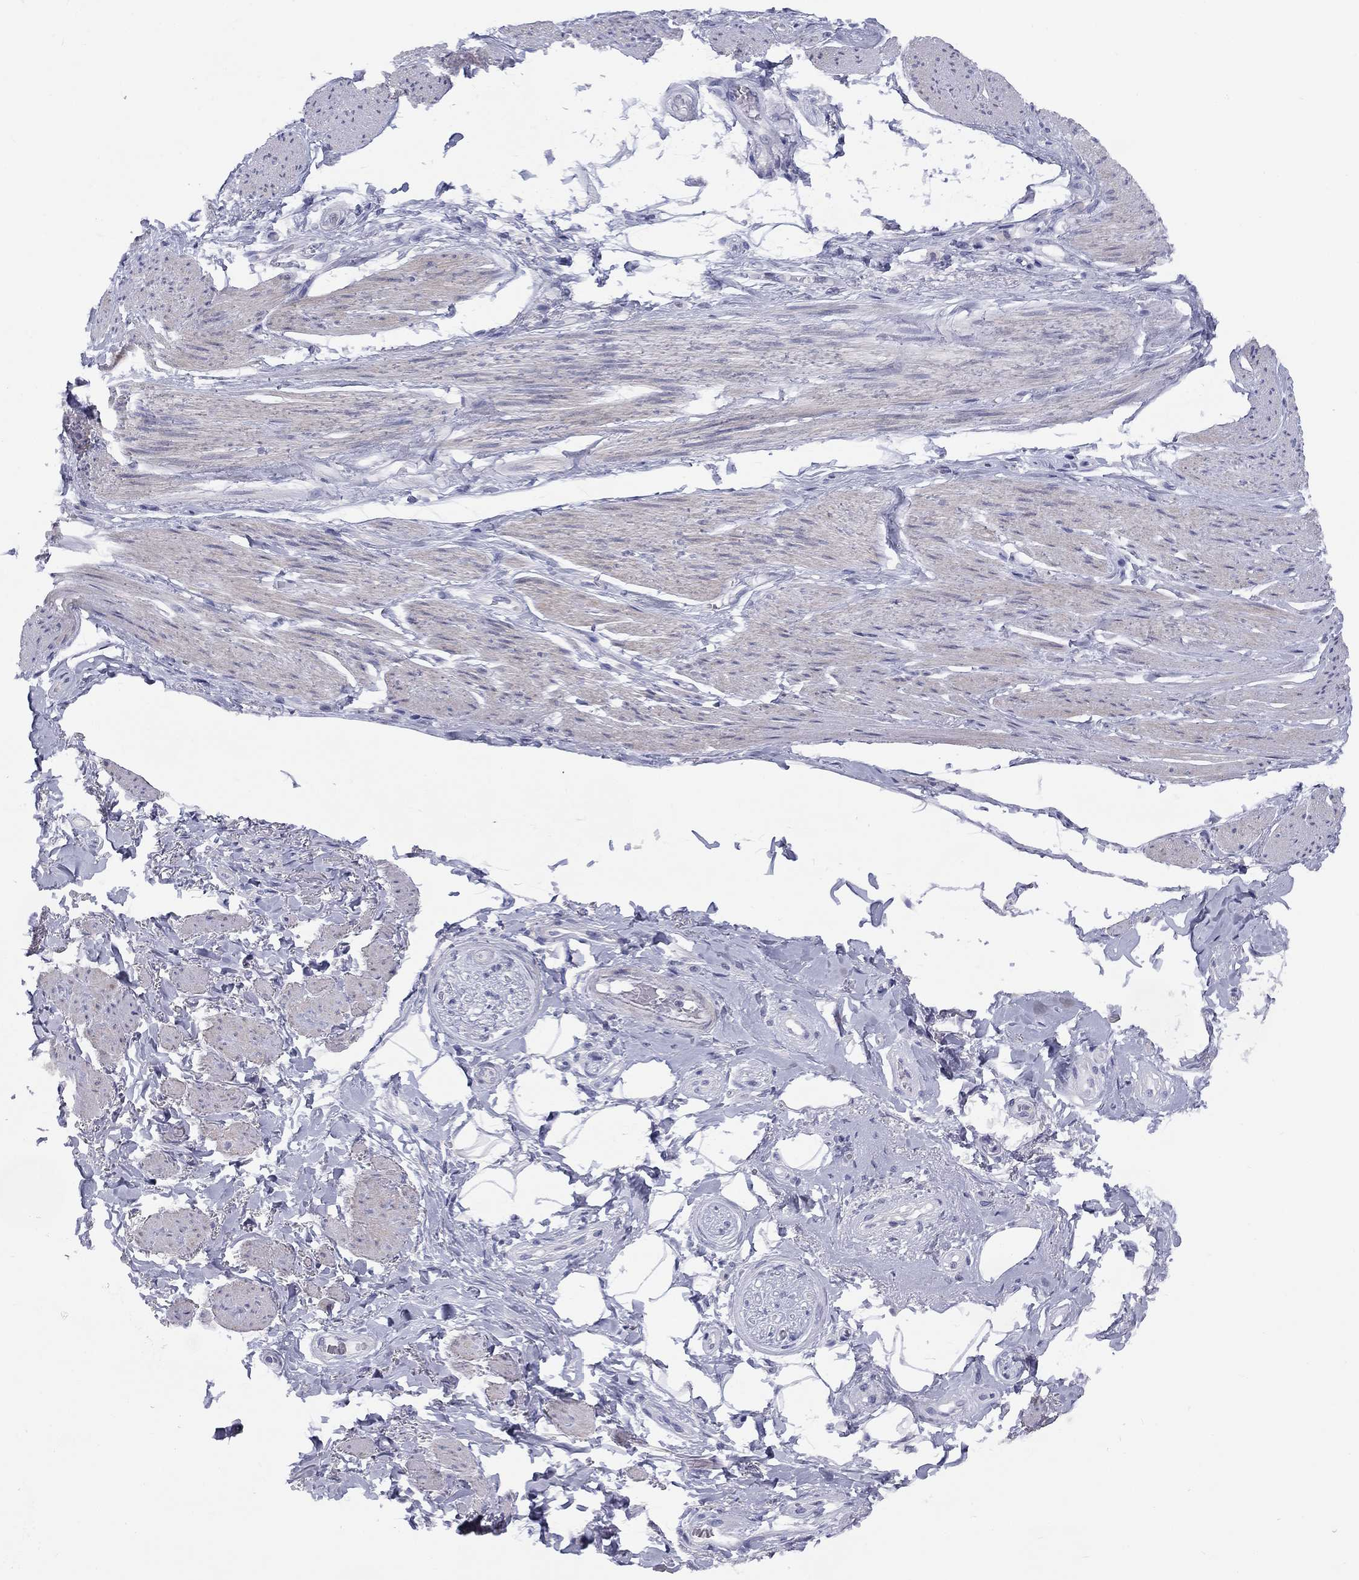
{"staining": {"intensity": "negative", "quantity": "none", "location": "none"}, "tissue": "adipose tissue", "cell_type": "Adipocytes", "image_type": "normal", "snomed": [{"axis": "morphology", "description": "Normal tissue, NOS"}, {"axis": "topography", "description": "Skeletal muscle"}, {"axis": "topography", "description": "Anal"}, {"axis": "topography", "description": "Peripheral nerve tissue"}], "caption": "The micrograph shows no staining of adipocytes in benign adipose tissue.", "gene": "CACNA1A", "patient": {"sex": "male", "age": 53}}